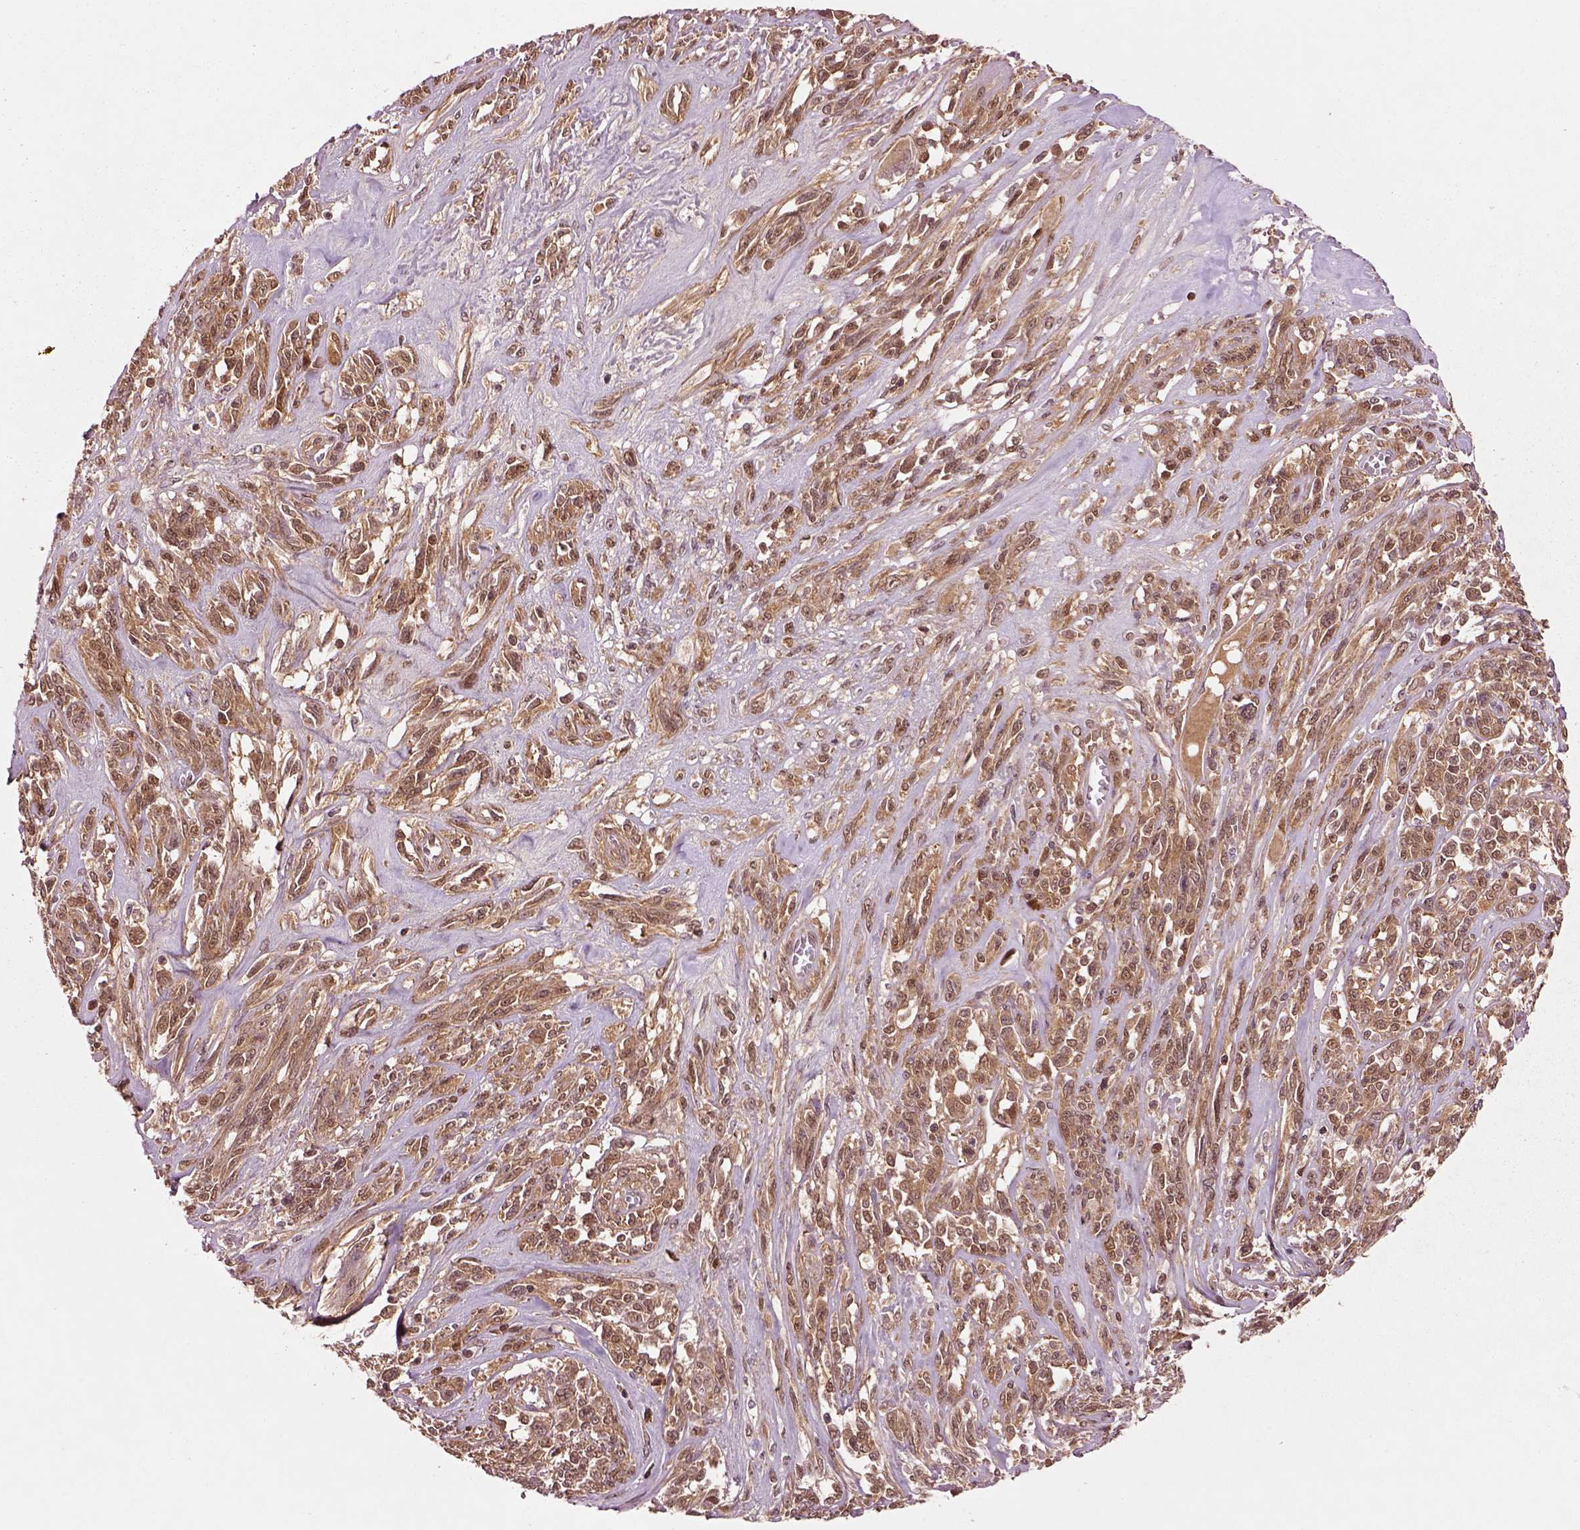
{"staining": {"intensity": "moderate", "quantity": ">75%", "location": "cytoplasmic/membranous"}, "tissue": "melanoma", "cell_type": "Tumor cells", "image_type": "cancer", "snomed": [{"axis": "morphology", "description": "Malignant melanoma, NOS"}, {"axis": "topography", "description": "Skin"}], "caption": "Immunohistochemical staining of melanoma reveals medium levels of moderate cytoplasmic/membranous protein expression in approximately >75% of tumor cells.", "gene": "MDP1", "patient": {"sex": "female", "age": 91}}